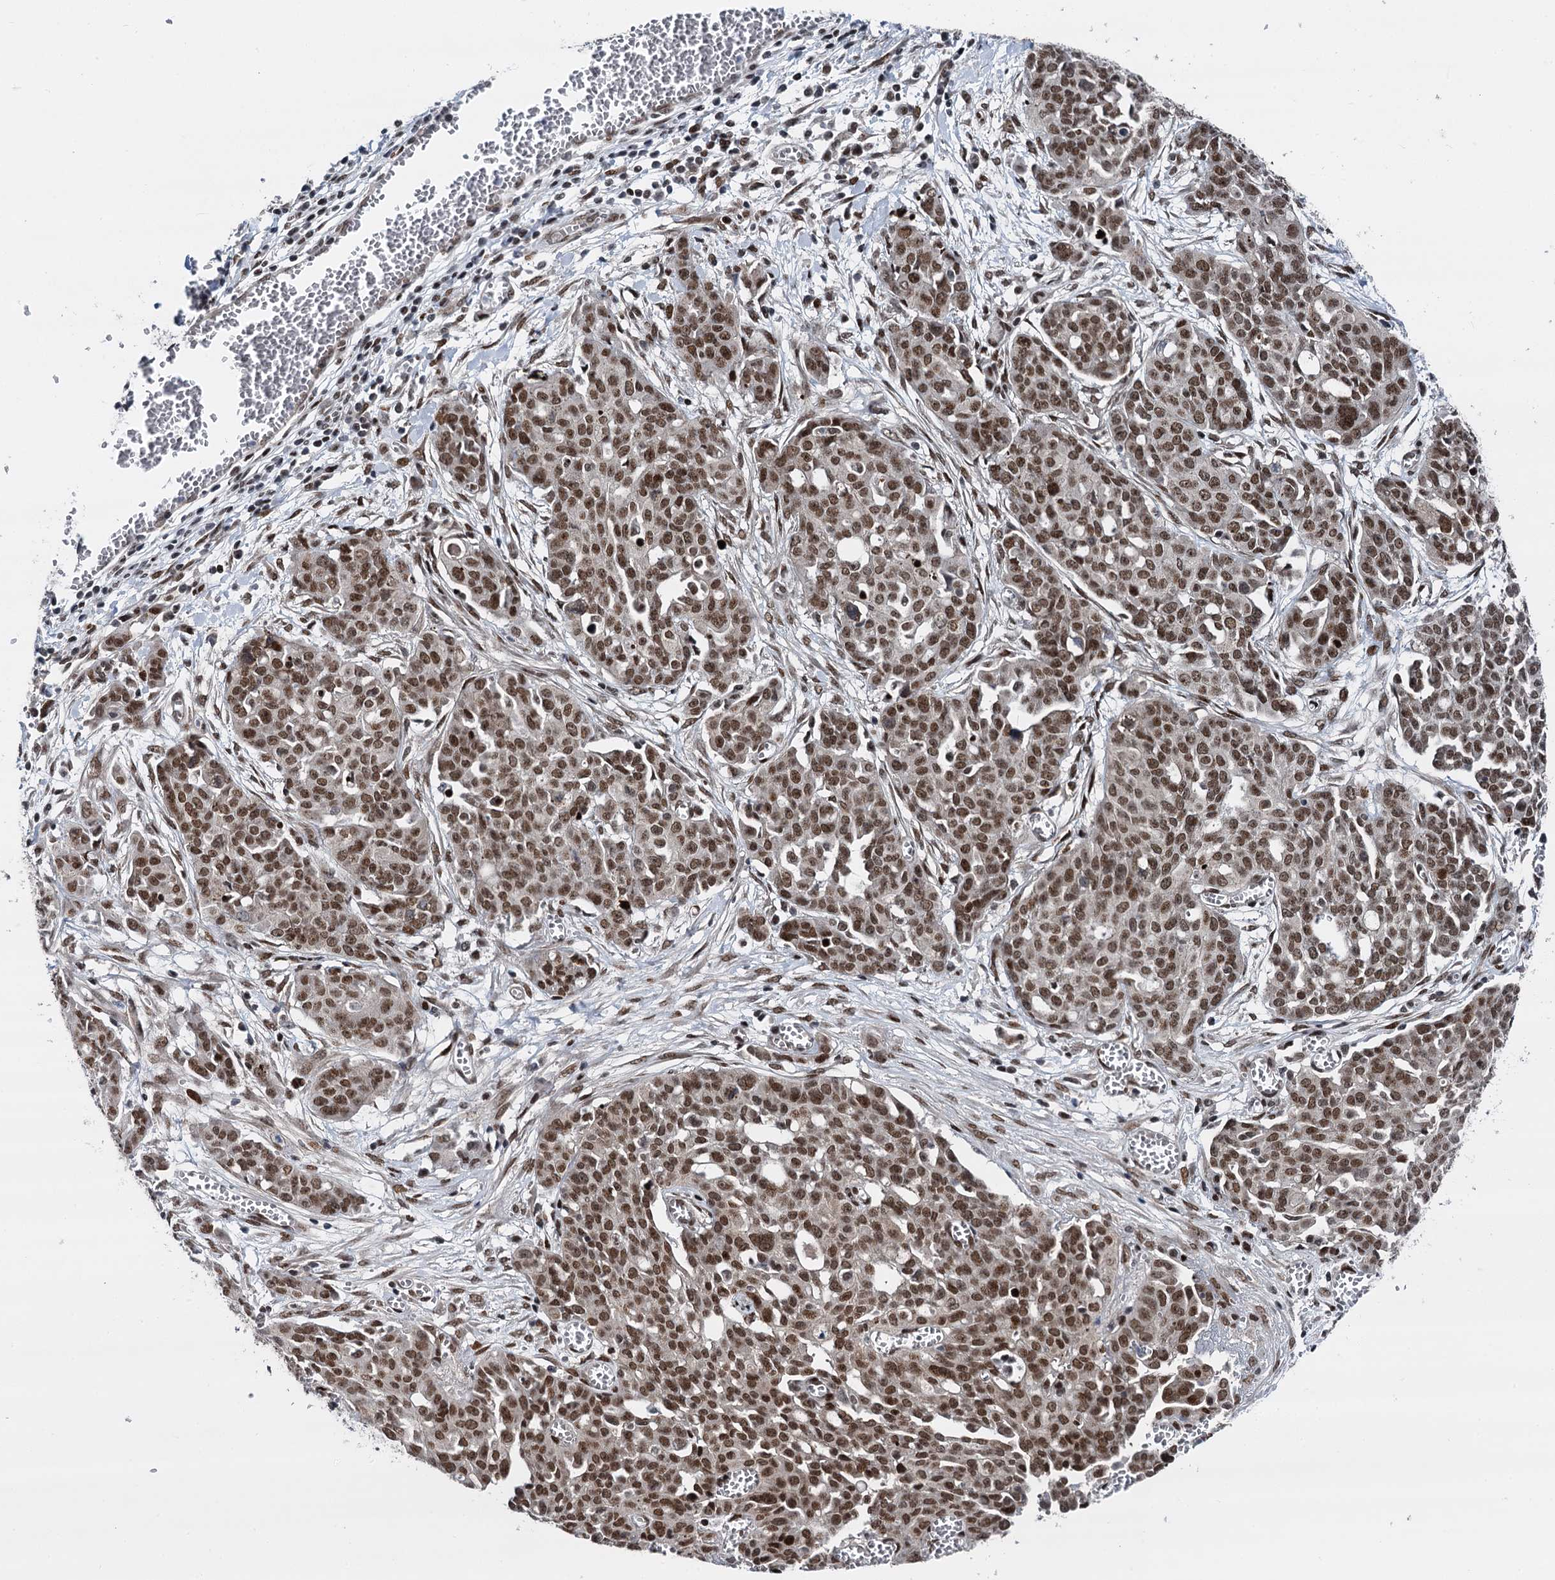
{"staining": {"intensity": "moderate", "quantity": ">75%", "location": "nuclear"}, "tissue": "ovarian cancer", "cell_type": "Tumor cells", "image_type": "cancer", "snomed": [{"axis": "morphology", "description": "Cystadenocarcinoma, serous, NOS"}, {"axis": "topography", "description": "Soft tissue"}, {"axis": "topography", "description": "Ovary"}], "caption": "Ovarian cancer stained for a protein displays moderate nuclear positivity in tumor cells. The protein of interest is shown in brown color, while the nuclei are stained blue.", "gene": "RUFY2", "patient": {"sex": "female", "age": 57}}